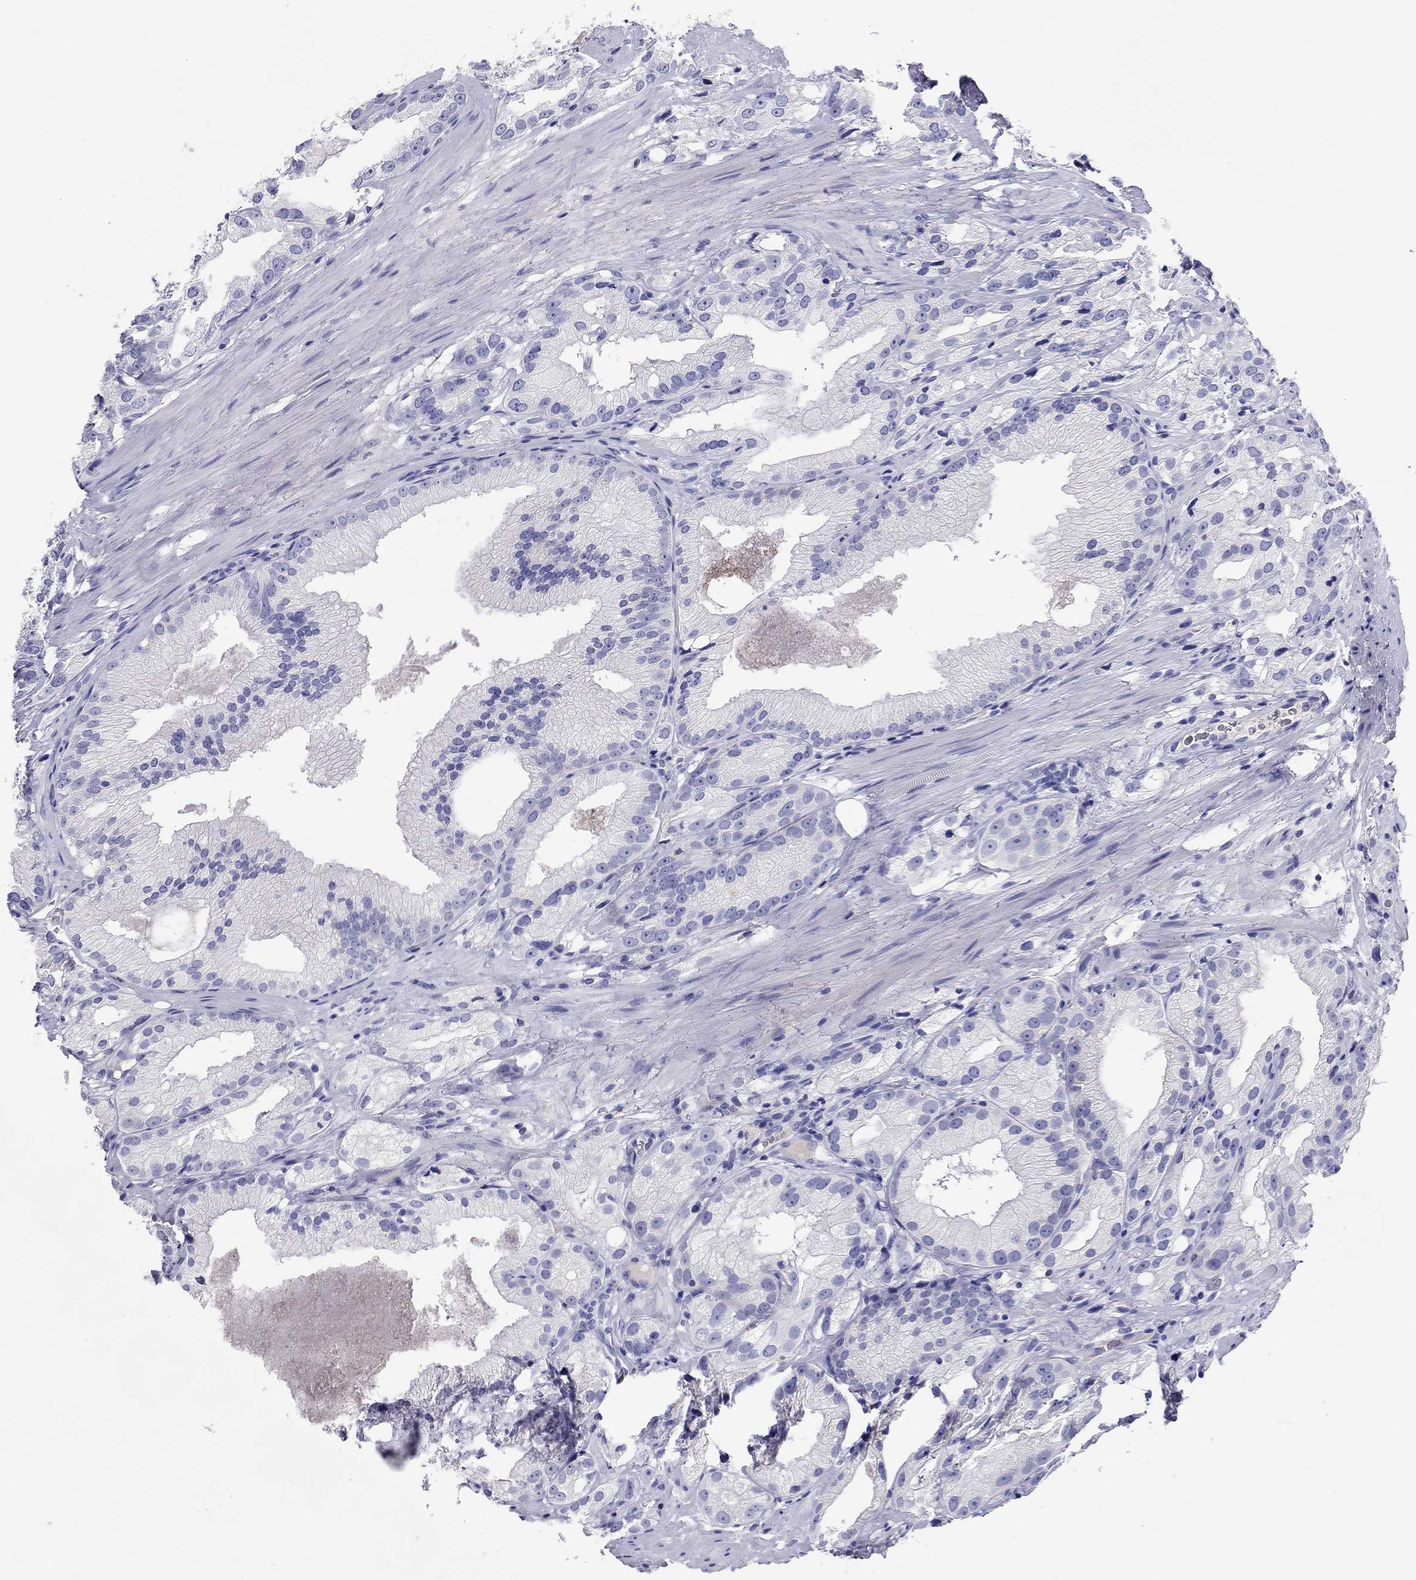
{"staining": {"intensity": "negative", "quantity": "none", "location": "none"}, "tissue": "prostate cancer", "cell_type": "Tumor cells", "image_type": "cancer", "snomed": [{"axis": "morphology", "description": "Adenocarcinoma, High grade"}, {"axis": "topography", "description": "Prostate and seminal vesicle, NOS"}], "caption": "High power microscopy image of an immunohistochemistry photomicrograph of adenocarcinoma (high-grade) (prostate), revealing no significant staining in tumor cells.", "gene": "CALHM1", "patient": {"sex": "male", "age": 62}}